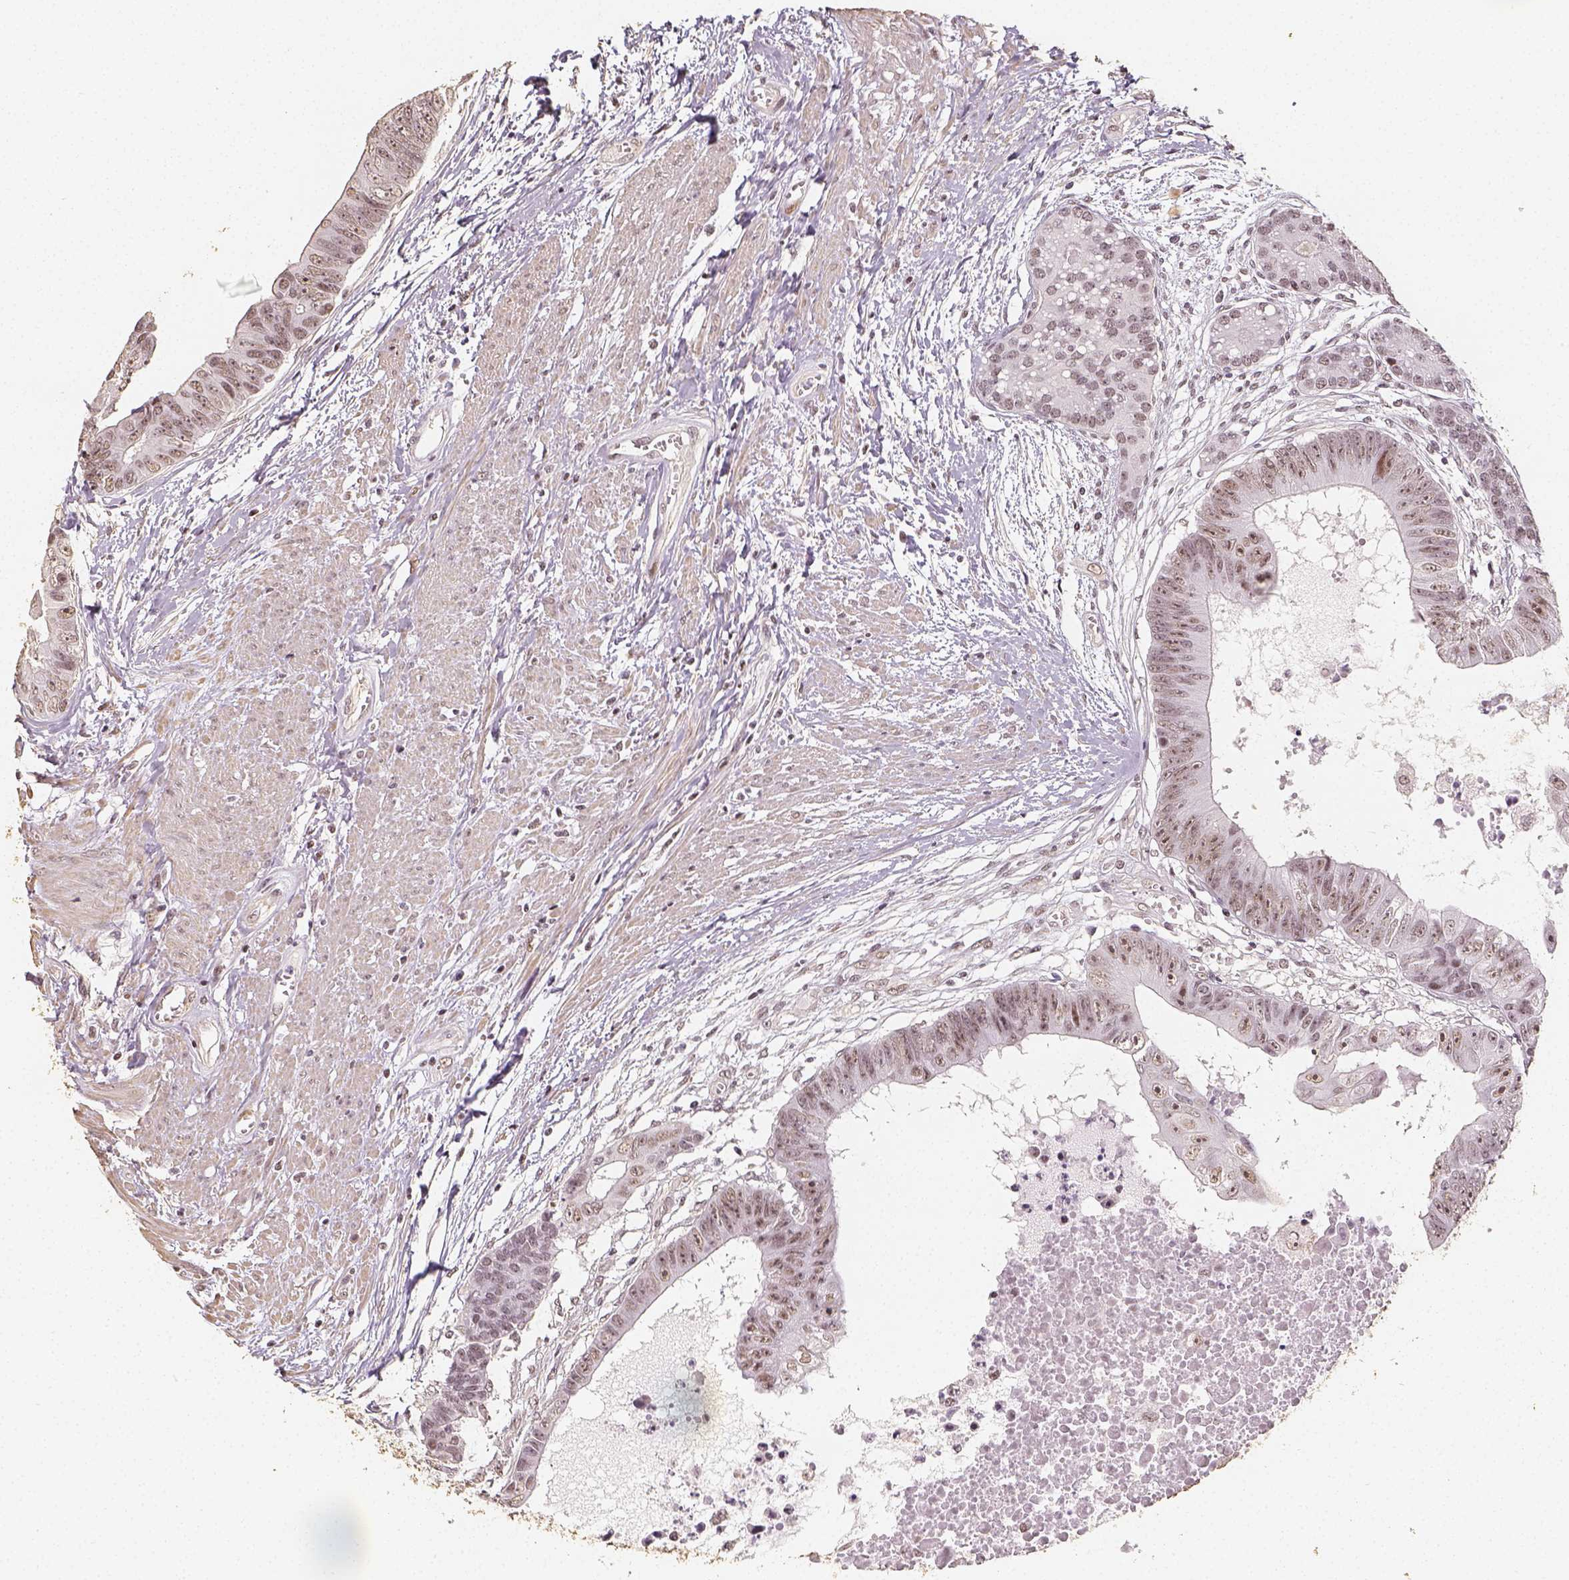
{"staining": {"intensity": "weak", "quantity": ">75%", "location": "nuclear"}, "tissue": "colorectal cancer", "cell_type": "Tumor cells", "image_type": "cancer", "snomed": [{"axis": "morphology", "description": "Adenocarcinoma, NOS"}, {"axis": "topography", "description": "Rectum"}], "caption": "Immunohistochemistry (IHC) staining of adenocarcinoma (colorectal), which shows low levels of weak nuclear expression in approximately >75% of tumor cells indicating weak nuclear protein positivity. The staining was performed using DAB (brown) for protein detection and nuclei were counterstained in hematoxylin (blue).", "gene": "HDAC1", "patient": {"sex": "male", "age": 63}}